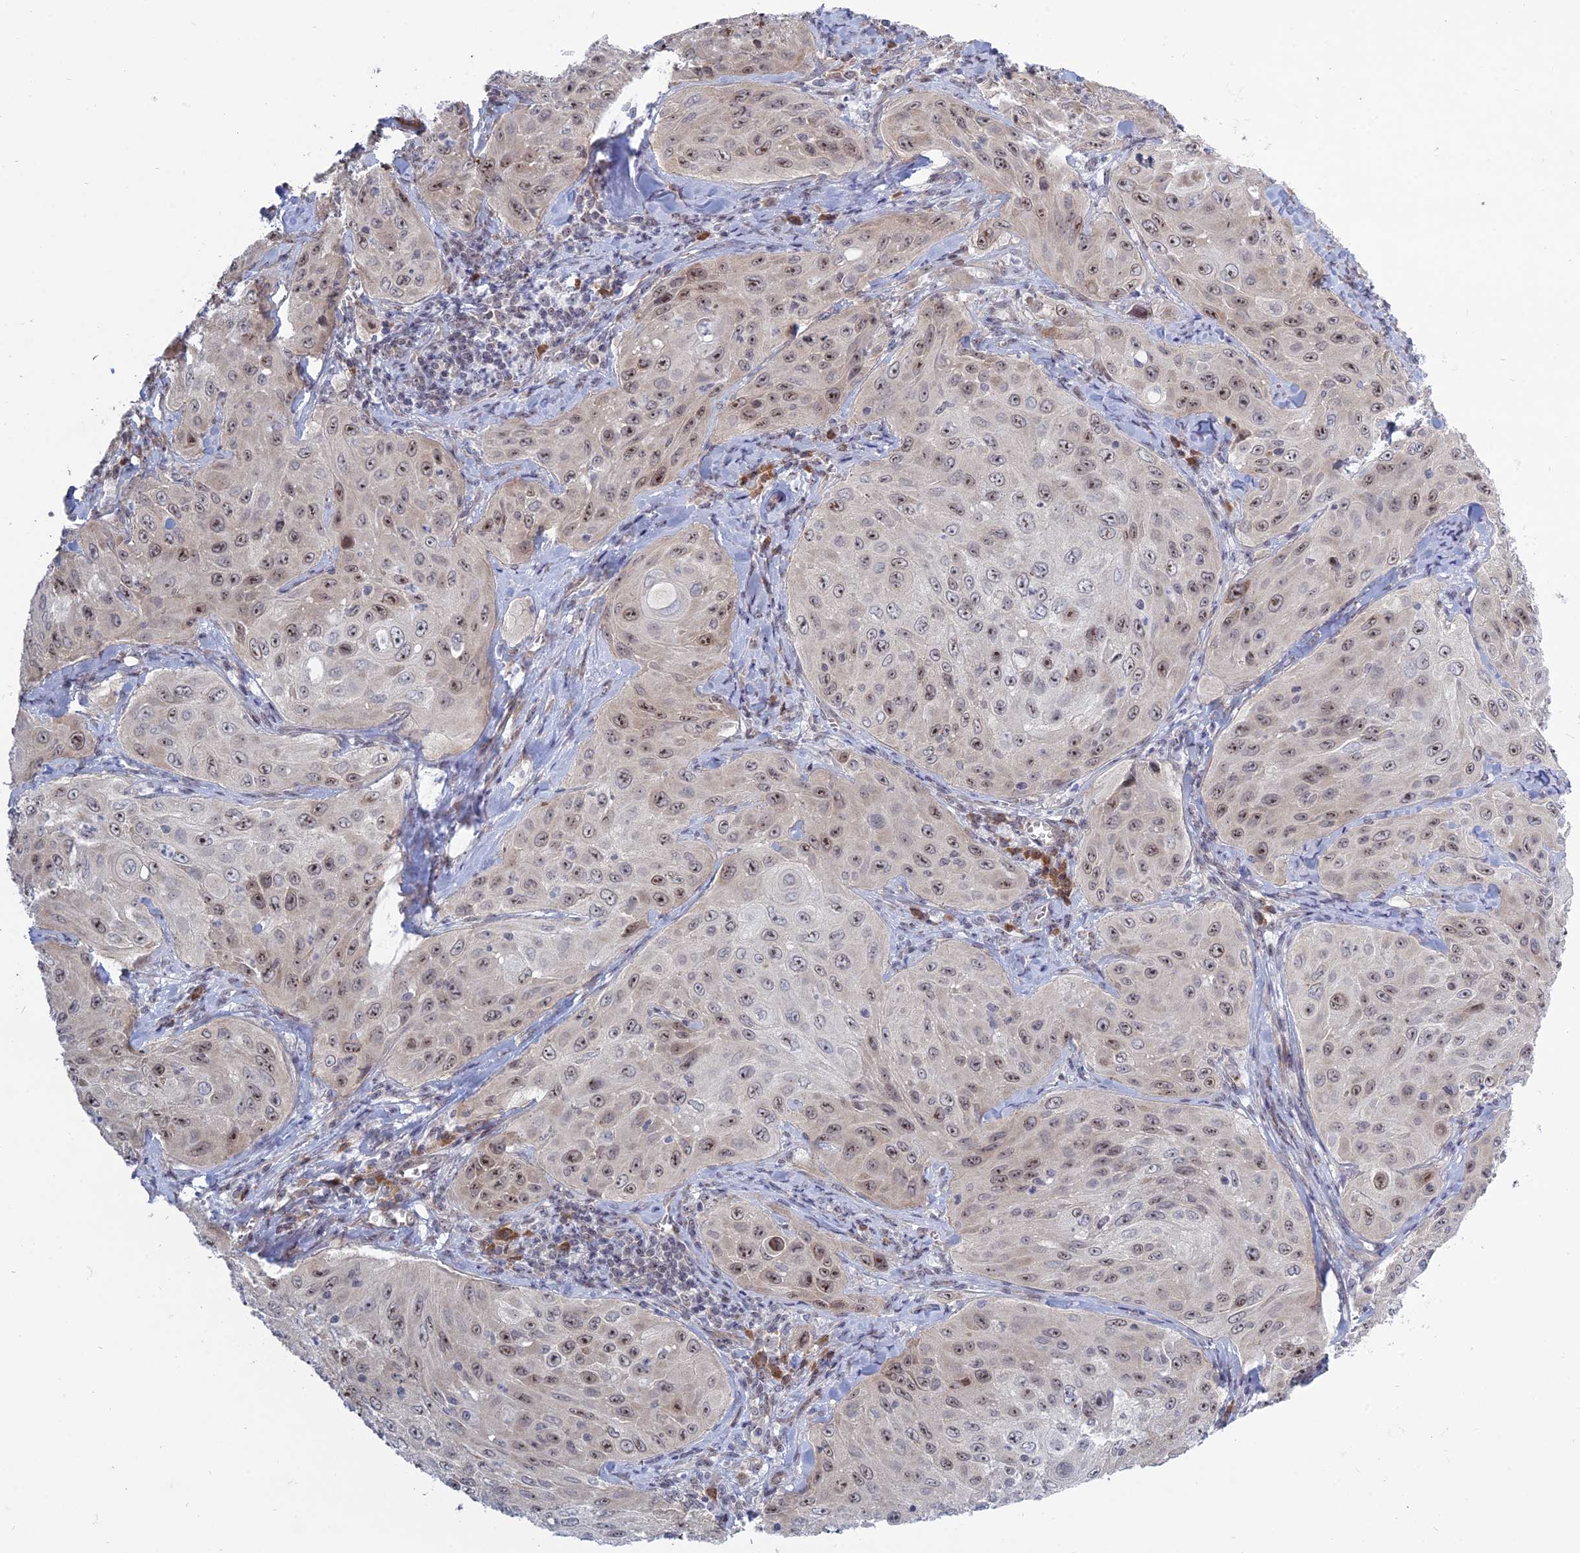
{"staining": {"intensity": "moderate", "quantity": ">75%", "location": "nuclear"}, "tissue": "cervical cancer", "cell_type": "Tumor cells", "image_type": "cancer", "snomed": [{"axis": "morphology", "description": "Squamous cell carcinoma, NOS"}, {"axis": "topography", "description": "Cervix"}], "caption": "Immunohistochemical staining of cervical cancer (squamous cell carcinoma) displays medium levels of moderate nuclear positivity in about >75% of tumor cells.", "gene": "RPS19BP1", "patient": {"sex": "female", "age": 42}}